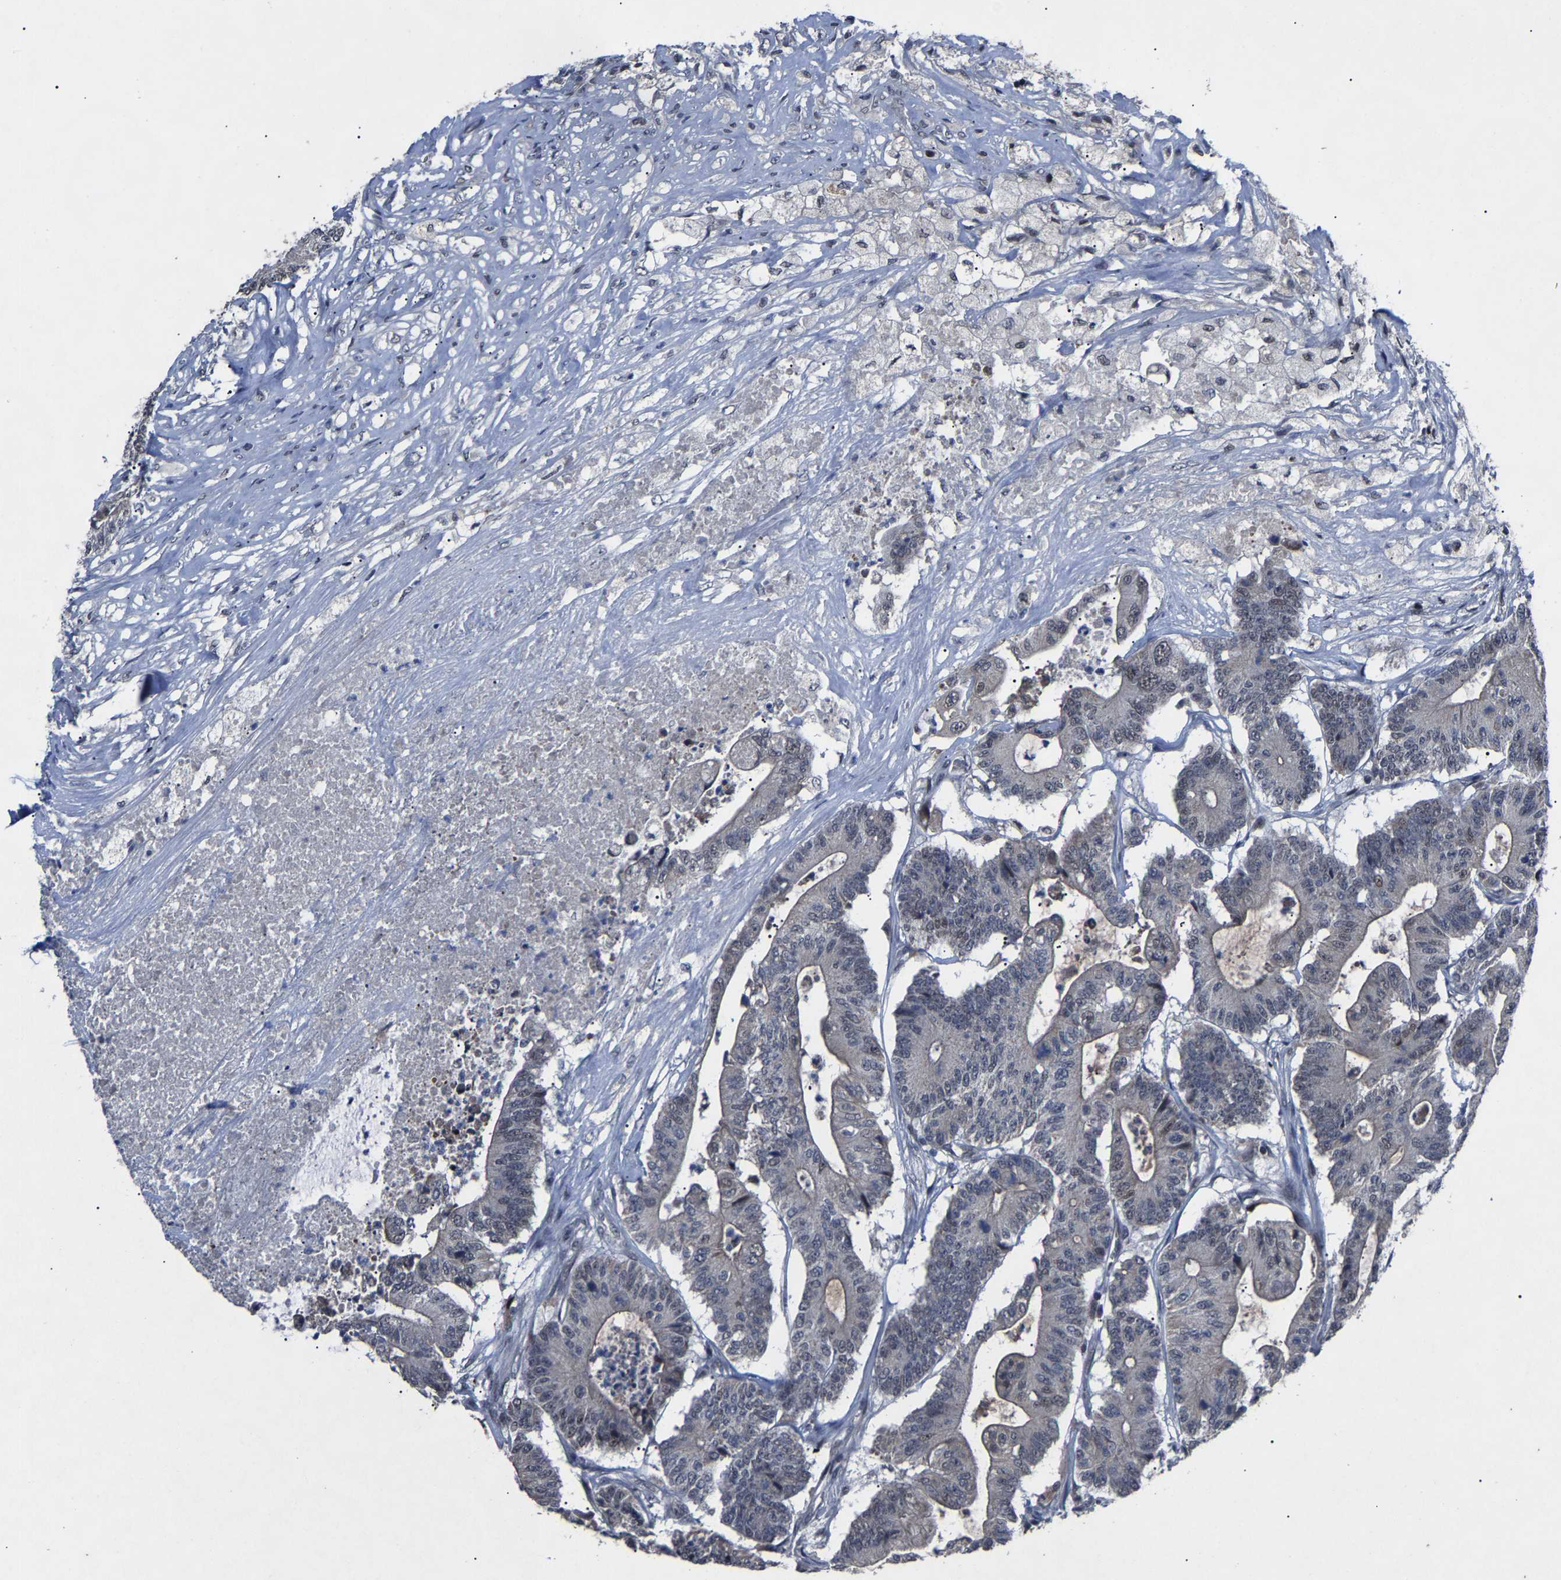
{"staining": {"intensity": "negative", "quantity": "none", "location": "none"}, "tissue": "colorectal cancer", "cell_type": "Tumor cells", "image_type": "cancer", "snomed": [{"axis": "morphology", "description": "Adenocarcinoma, NOS"}, {"axis": "topography", "description": "Colon"}], "caption": "A histopathology image of adenocarcinoma (colorectal) stained for a protein shows no brown staining in tumor cells.", "gene": "LSM8", "patient": {"sex": "female", "age": 84}}